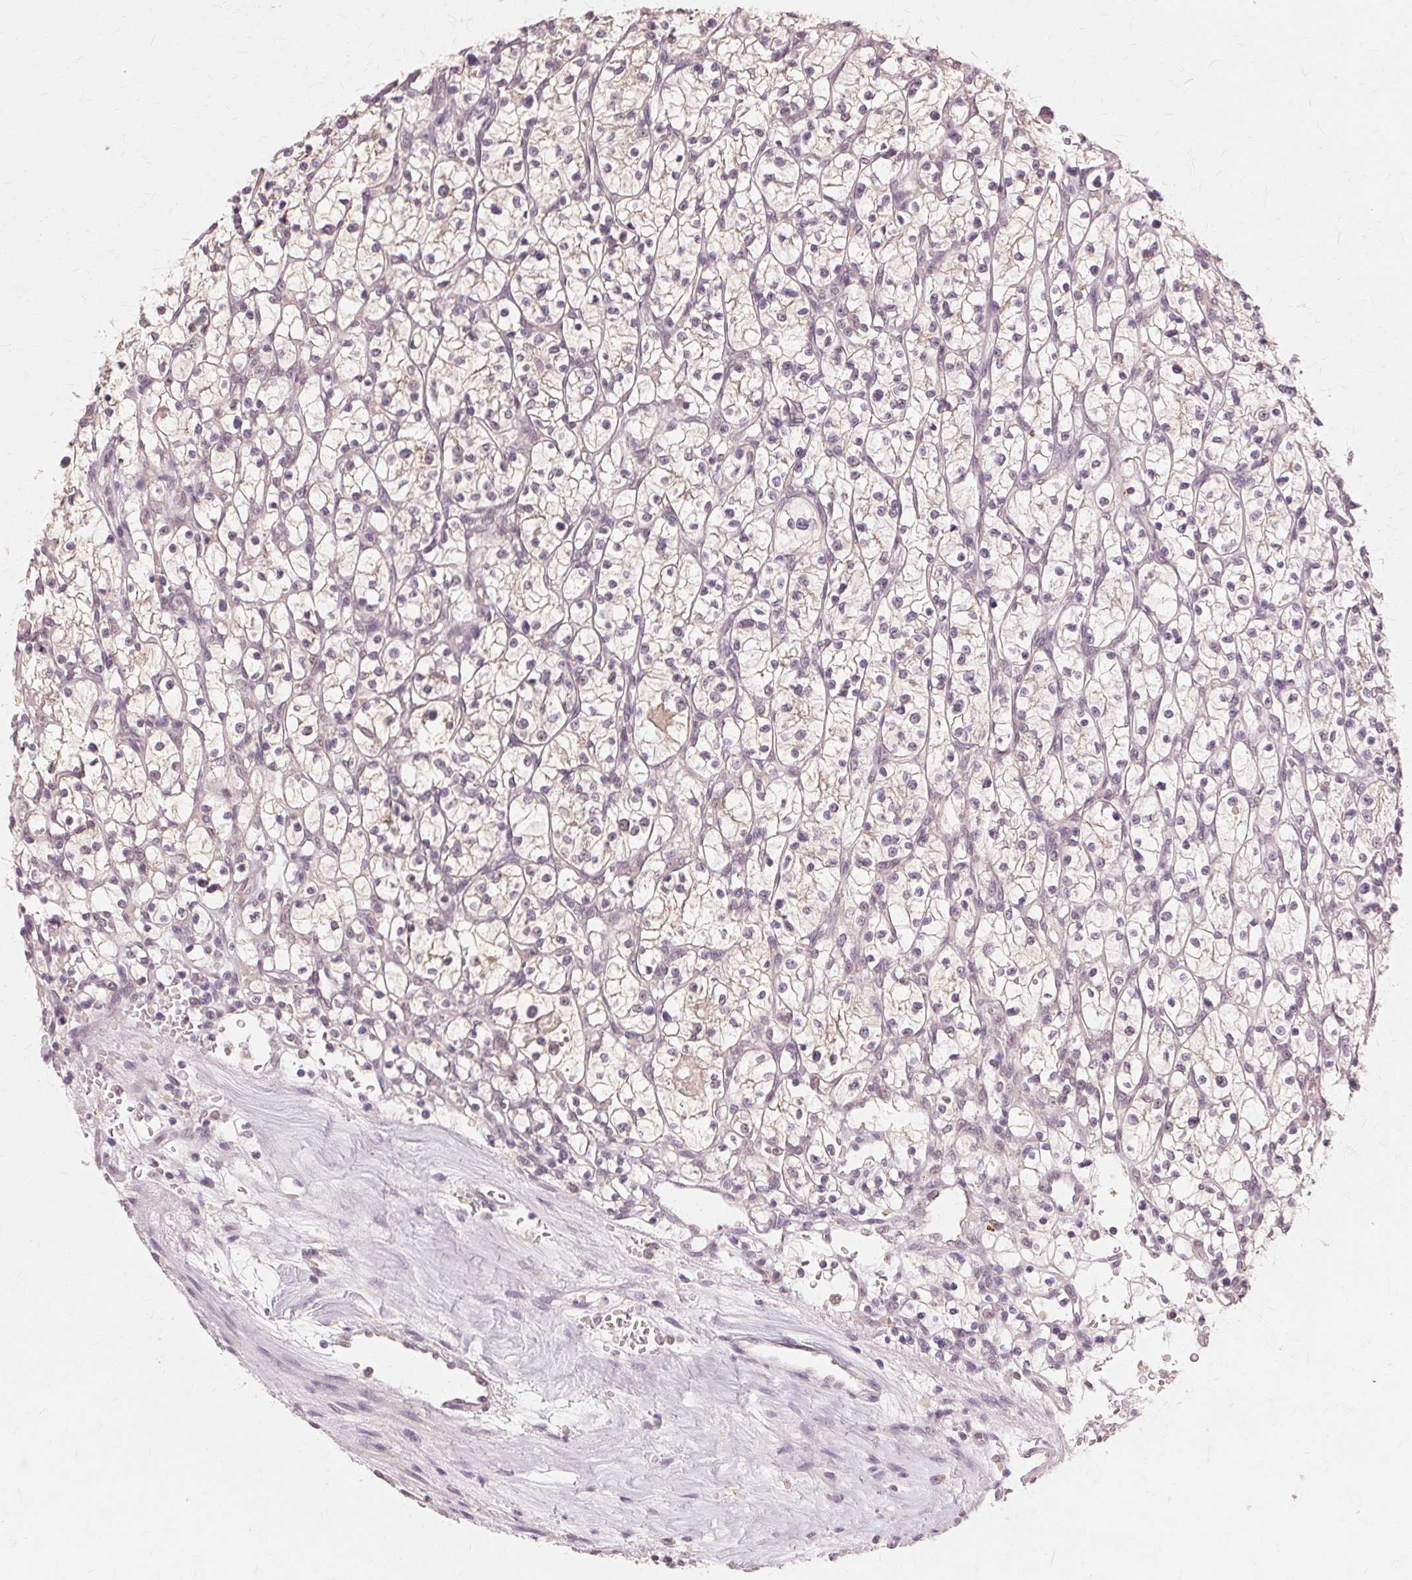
{"staining": {"intensity": "negative", "quantity": "none", "location": "none"}, "tissue": "renal cancer", "cell_type": "Tumor cells", "image_type": "cancer", "snomed": [{"axis": "morphology", "description": "Adenocarcinoma, NOS"}, {"axis": "topography", "description": "Kidney"}], "caption": "An immunohistochemistry (IHC) image of adenocarcinoma (renal) is shown. There is no staining in tumor cells of adenocarcinoma (renal). The staining was performed using DAB (3,3'-diaminobenzidine) to visualize the protein expression in brown, while the nuclei were stained in blue with hematoxylin (Magnification: 20x).", "gene": "PRMT5", "patient": {"sex": "female", "age": 64}}